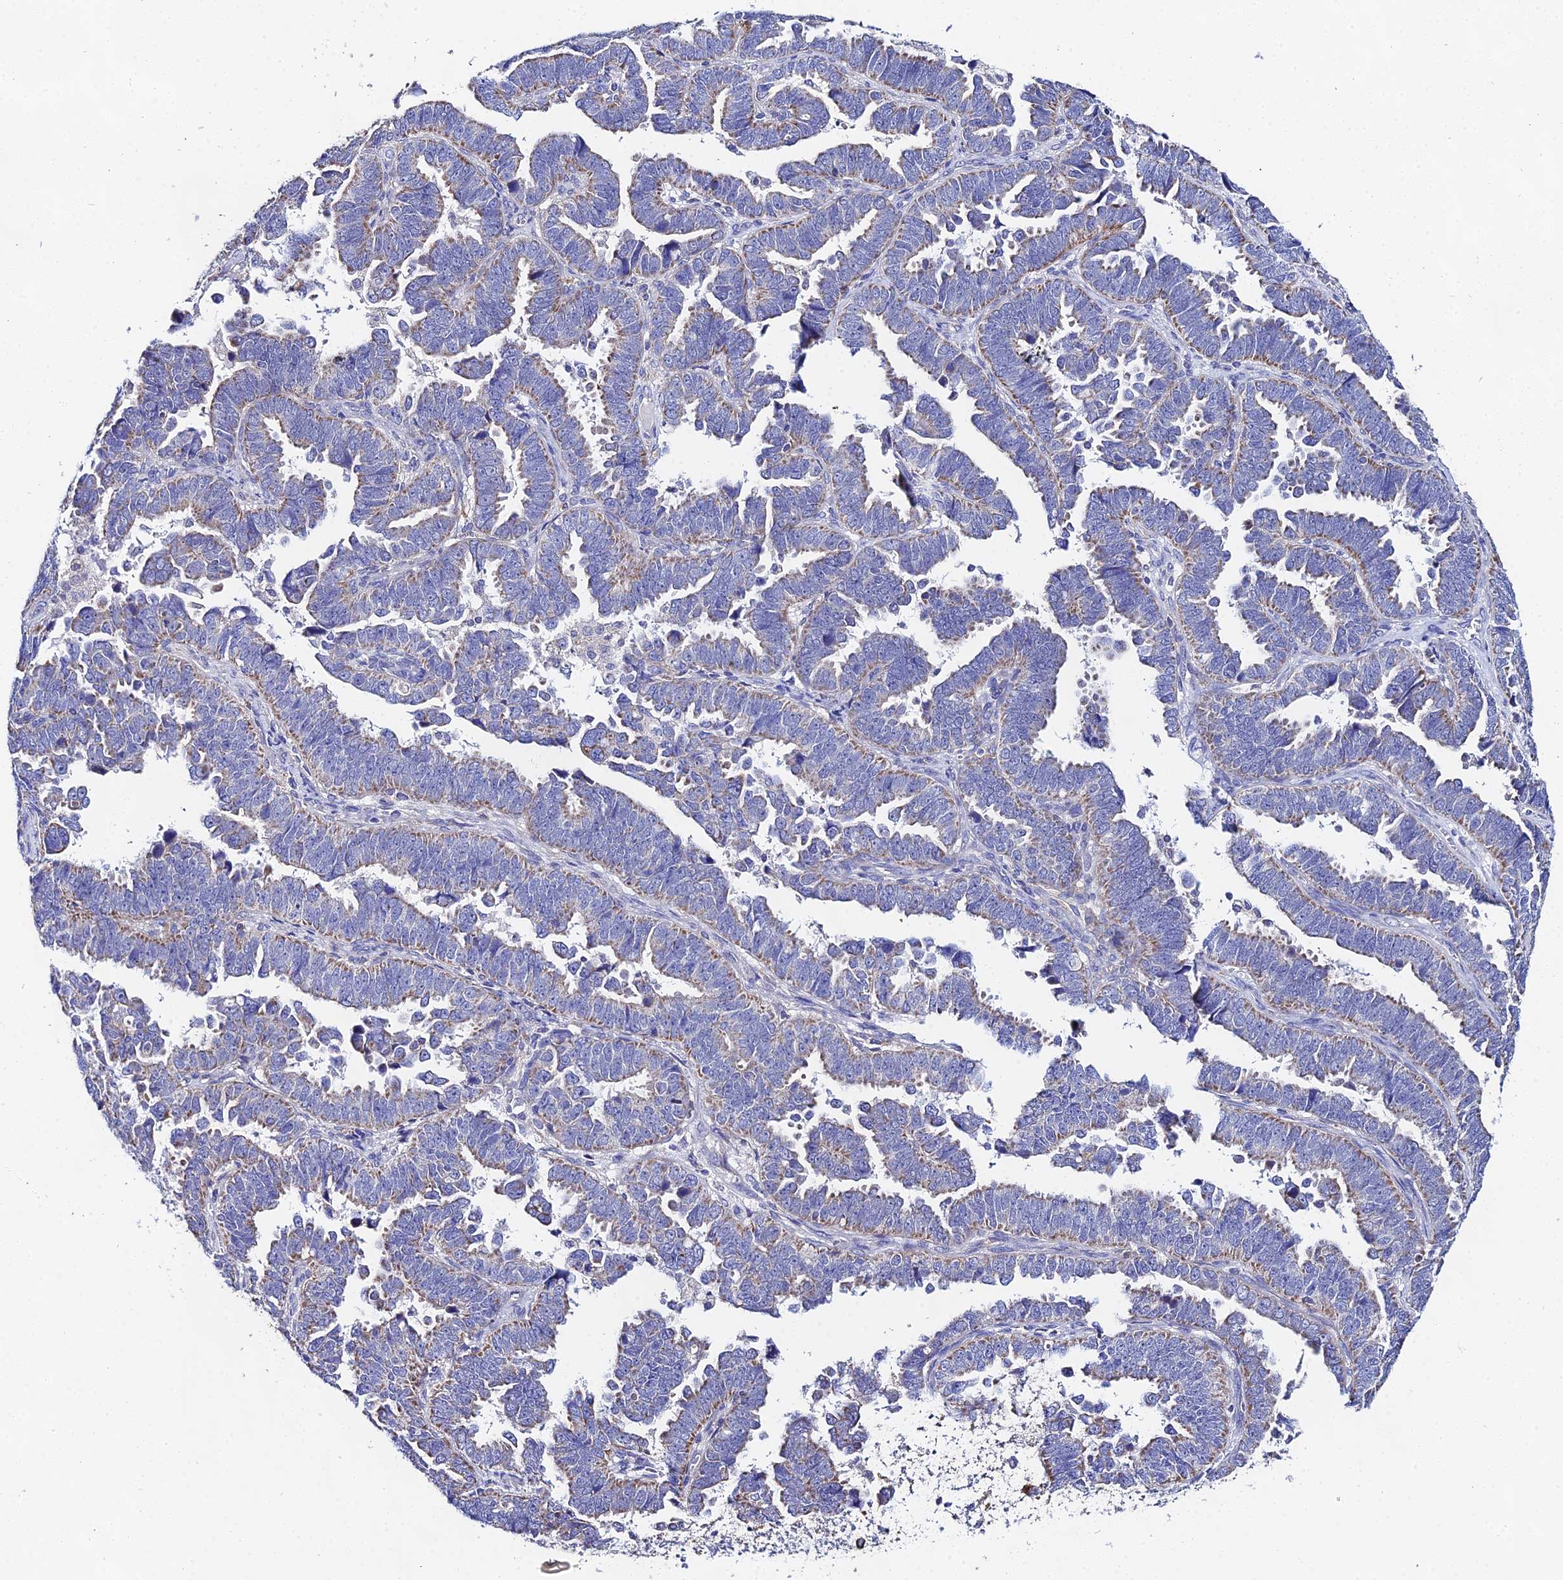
{"staining": {"intensity": "moderate", "quantity": "<25%", "location": "cytoplasmic/membranous"}, "tissue": "endometrial cancer", "cell_type": "Tumor cells", "image_type": "cancer", "snomed": [{"axis": "morphology", "description": "Adenocarcinoma, NOS"}, {"axis": "topography", "description": "Endometrium"}], "caption": "The immunohistochemical stain labels moderate cytoplasmic/membranous positivity in tumor cells of adenocarcinoma (endometrial) tissue.", "gene": "PPP2R2C", "patient": {"sex": "female", "age": 75}}